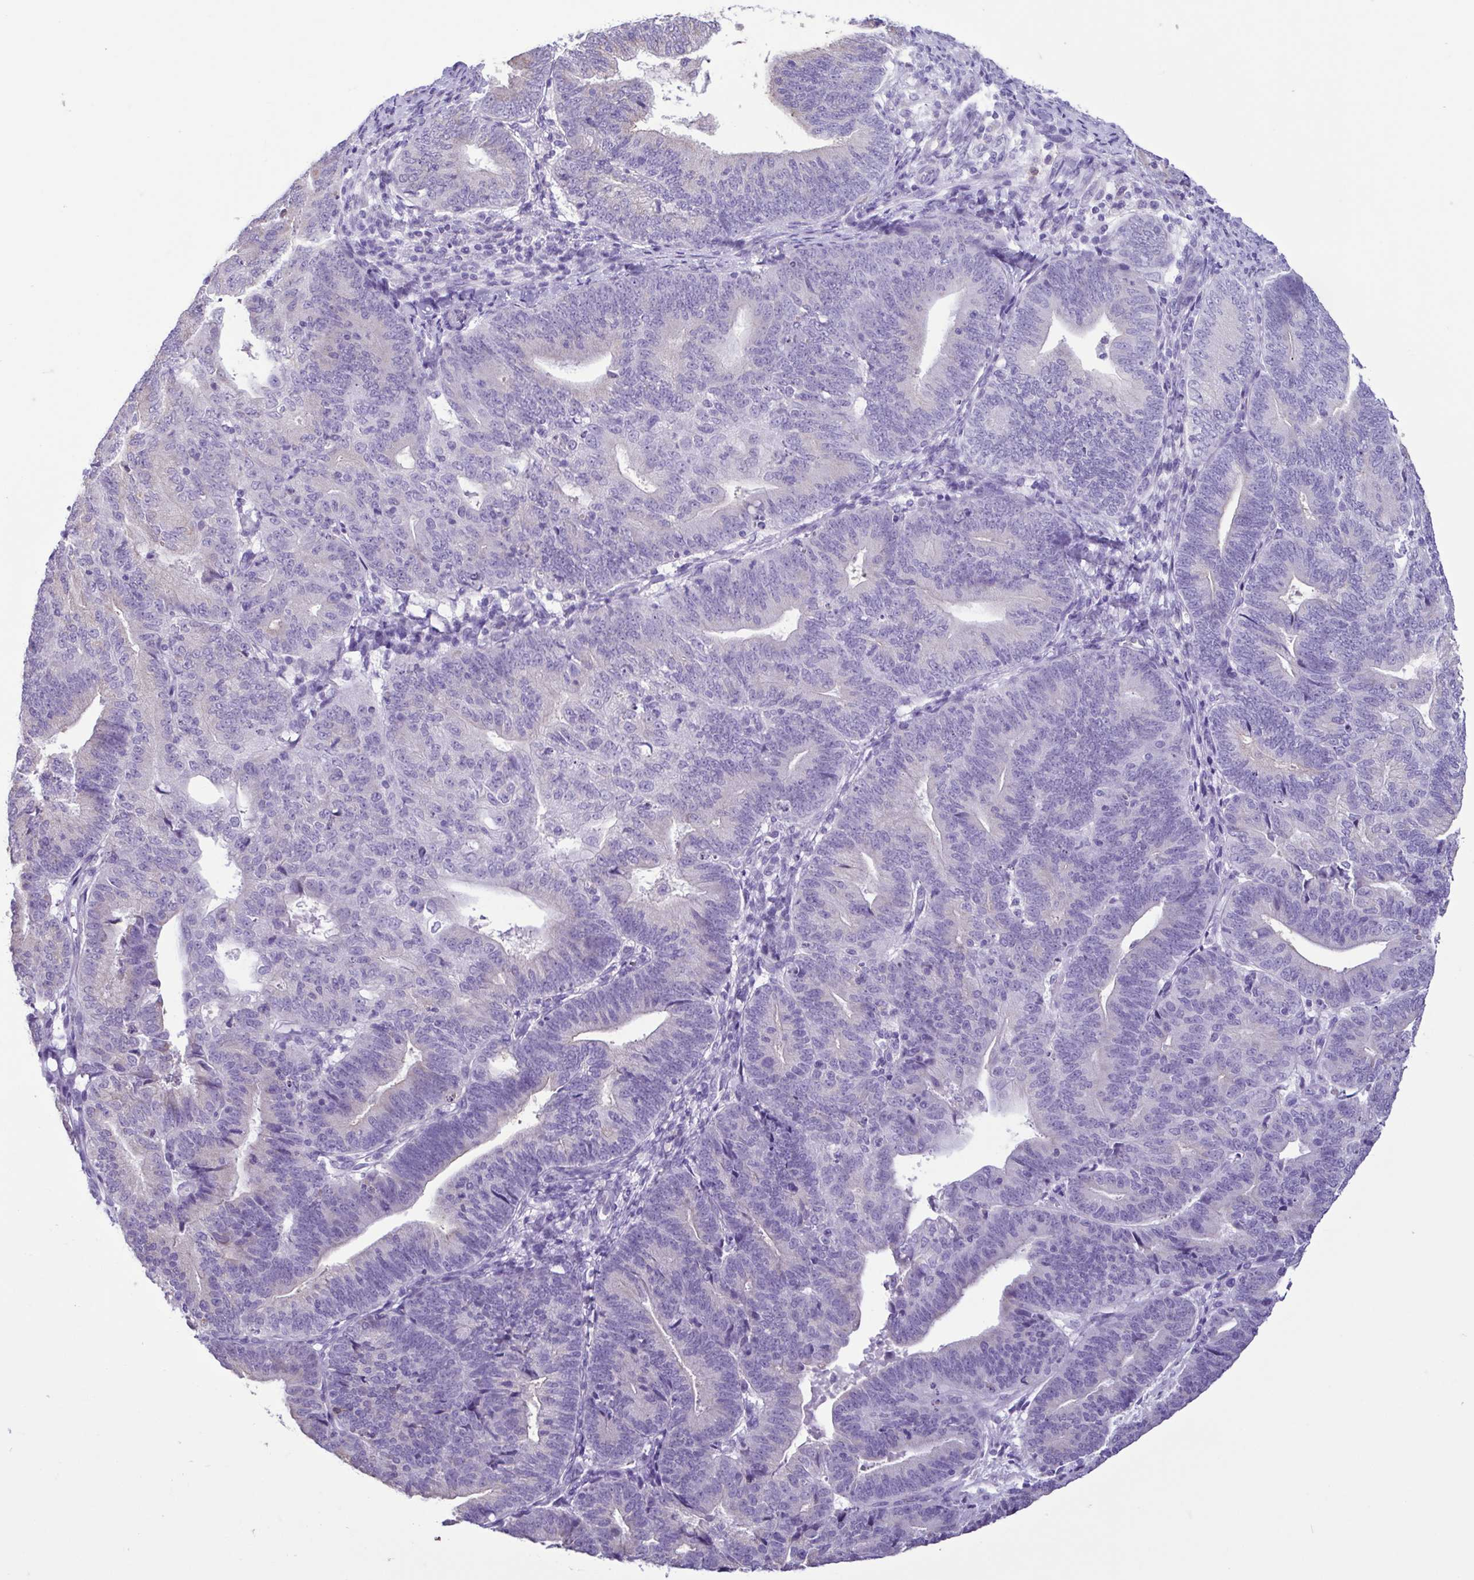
{"staining": {"intensity": "negative", "quantity": "none", "location": "none"}, "tissue": "endometrial cancer", "cell_type": "Tumor cells", "image_type": "cancer", "snomed": [{"axis": "morphology", "description": "Adenocarcinoma, NOS"}, {"axis": "topography", "description": "Endometrium"}], "caption": "High magnification brightfield microscopy of endometrial adenocarcinoma stained with DAB (brown) and counterstained with hematoxylin (blue): tumor cells show no significant staining.", "gene": "CBY2", "patient": {"sex": "female", "age": 70}}